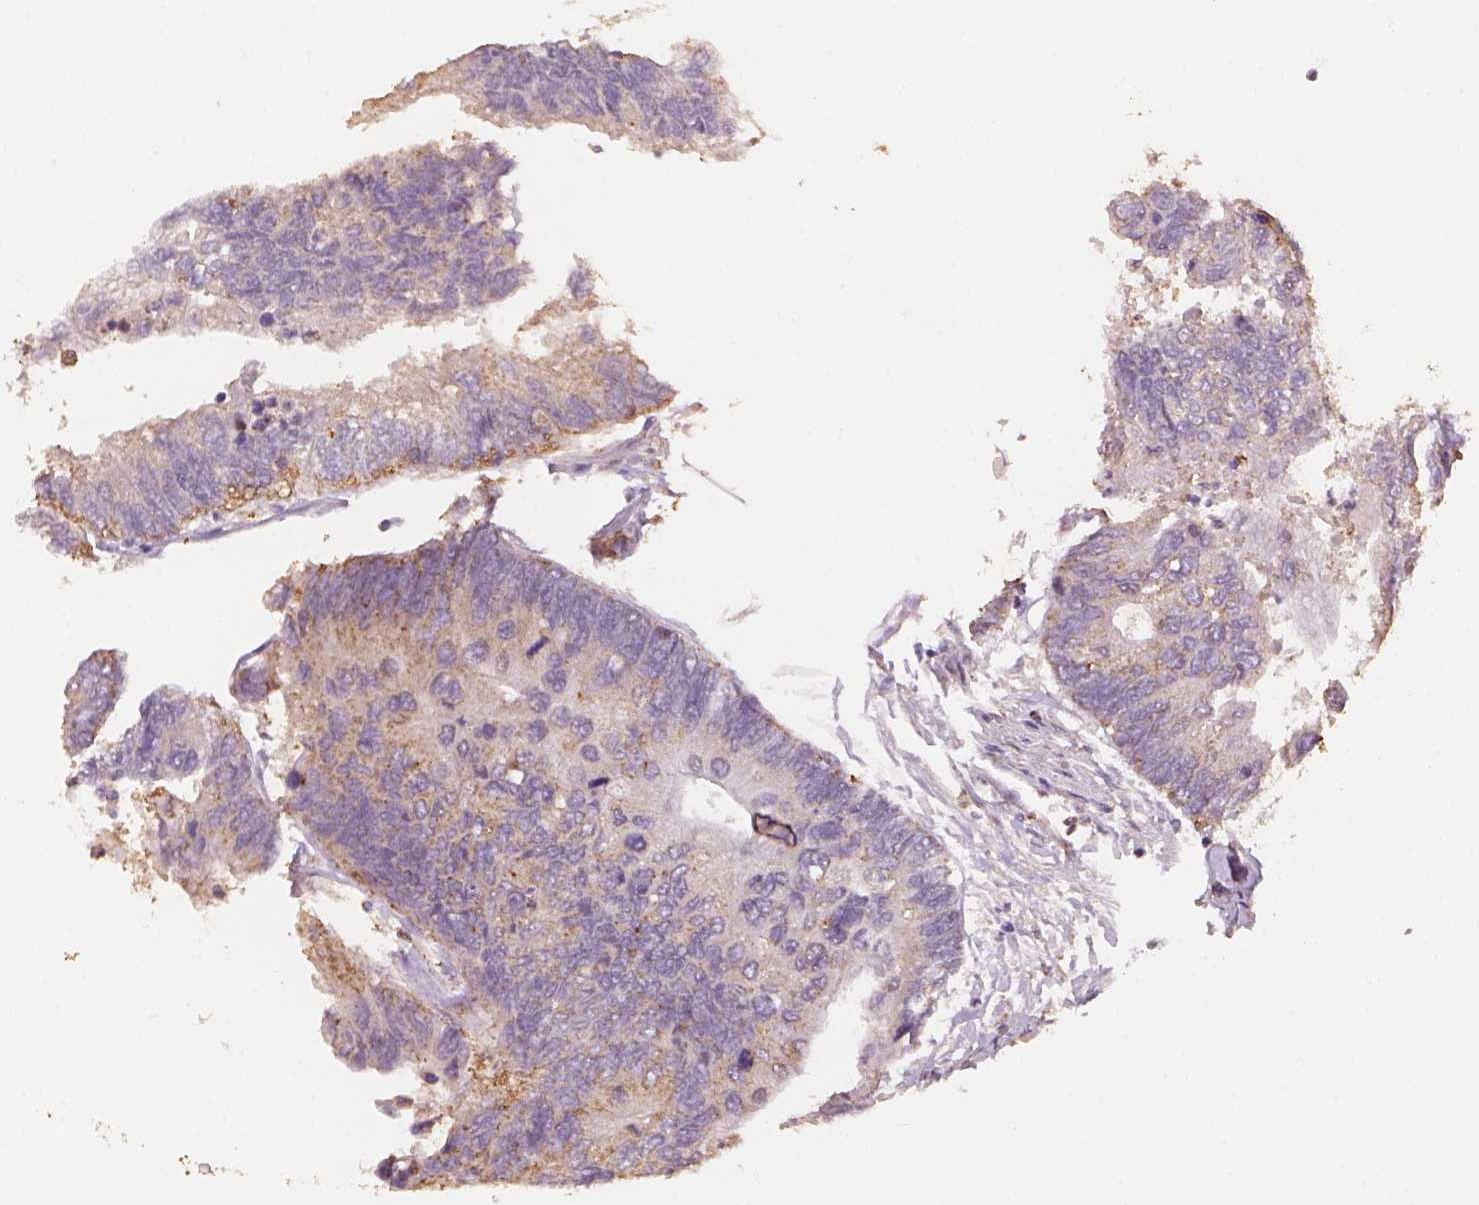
{"staining": {"intensity": "moderate", "quantity": ">75%", "location": "cytoplasmic/membranous"}, "tissue": "colorectal cancer", "cell_type": "Tumor cells", "image_type": "cancer", "snomed": [{"axis": "morphology", "description": "Adenocarcinoma, NOS"}, {"axis": "topography", "description": "Colon"}], "caption": "IHC photomicrograph of neoplastic tissue: colorectal cancer (adenocarcinoma) stained using immunohistochemistry displays medium levels of moderate protein expression localized specifically in the cytoplasmic/membranous of tumor cells, appearing as a cytoplasmic/membranous brown color.", "gene": "AP2B1", "patient": {"sex": "female", "age": 67}}